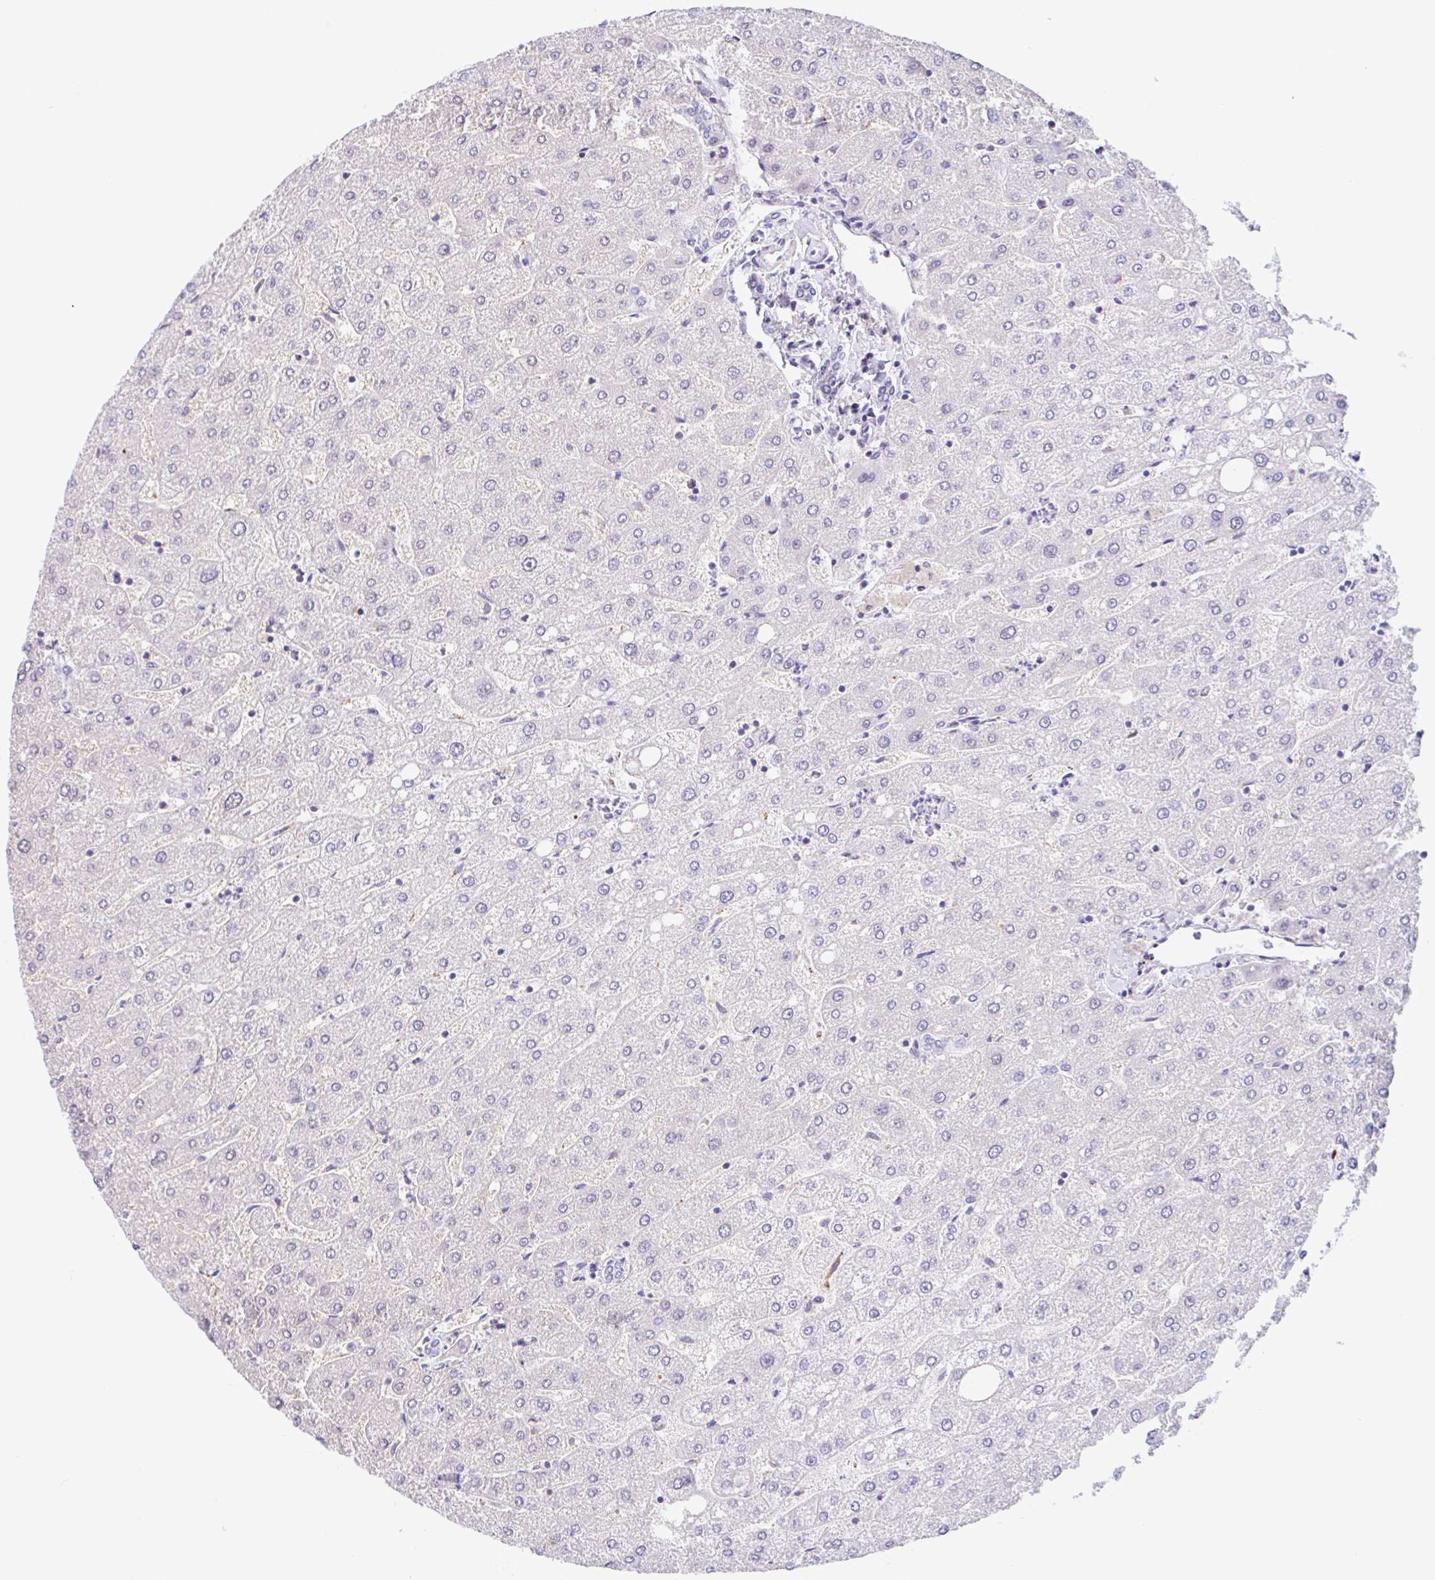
{"staining": {"intensity": "negative", "quantity": "none", "location": "none"}, "tissue": "liver", "cell_type": "Cholangiocytes", "image_type": "normal", "snomed": [{"axis": "morphology", "description": "Normal tissue, NOS"}, {"axis": "topography", "description": "Liver"}], "caption": "A photomicrograph of liver stained for a protein displays no brown staining in cholangiocytes. (DAB IHC visualized using brightfield microscopy, high magnification).", "gene": "ANKRD9", "patient": {"sex": "male", "age": 67}}